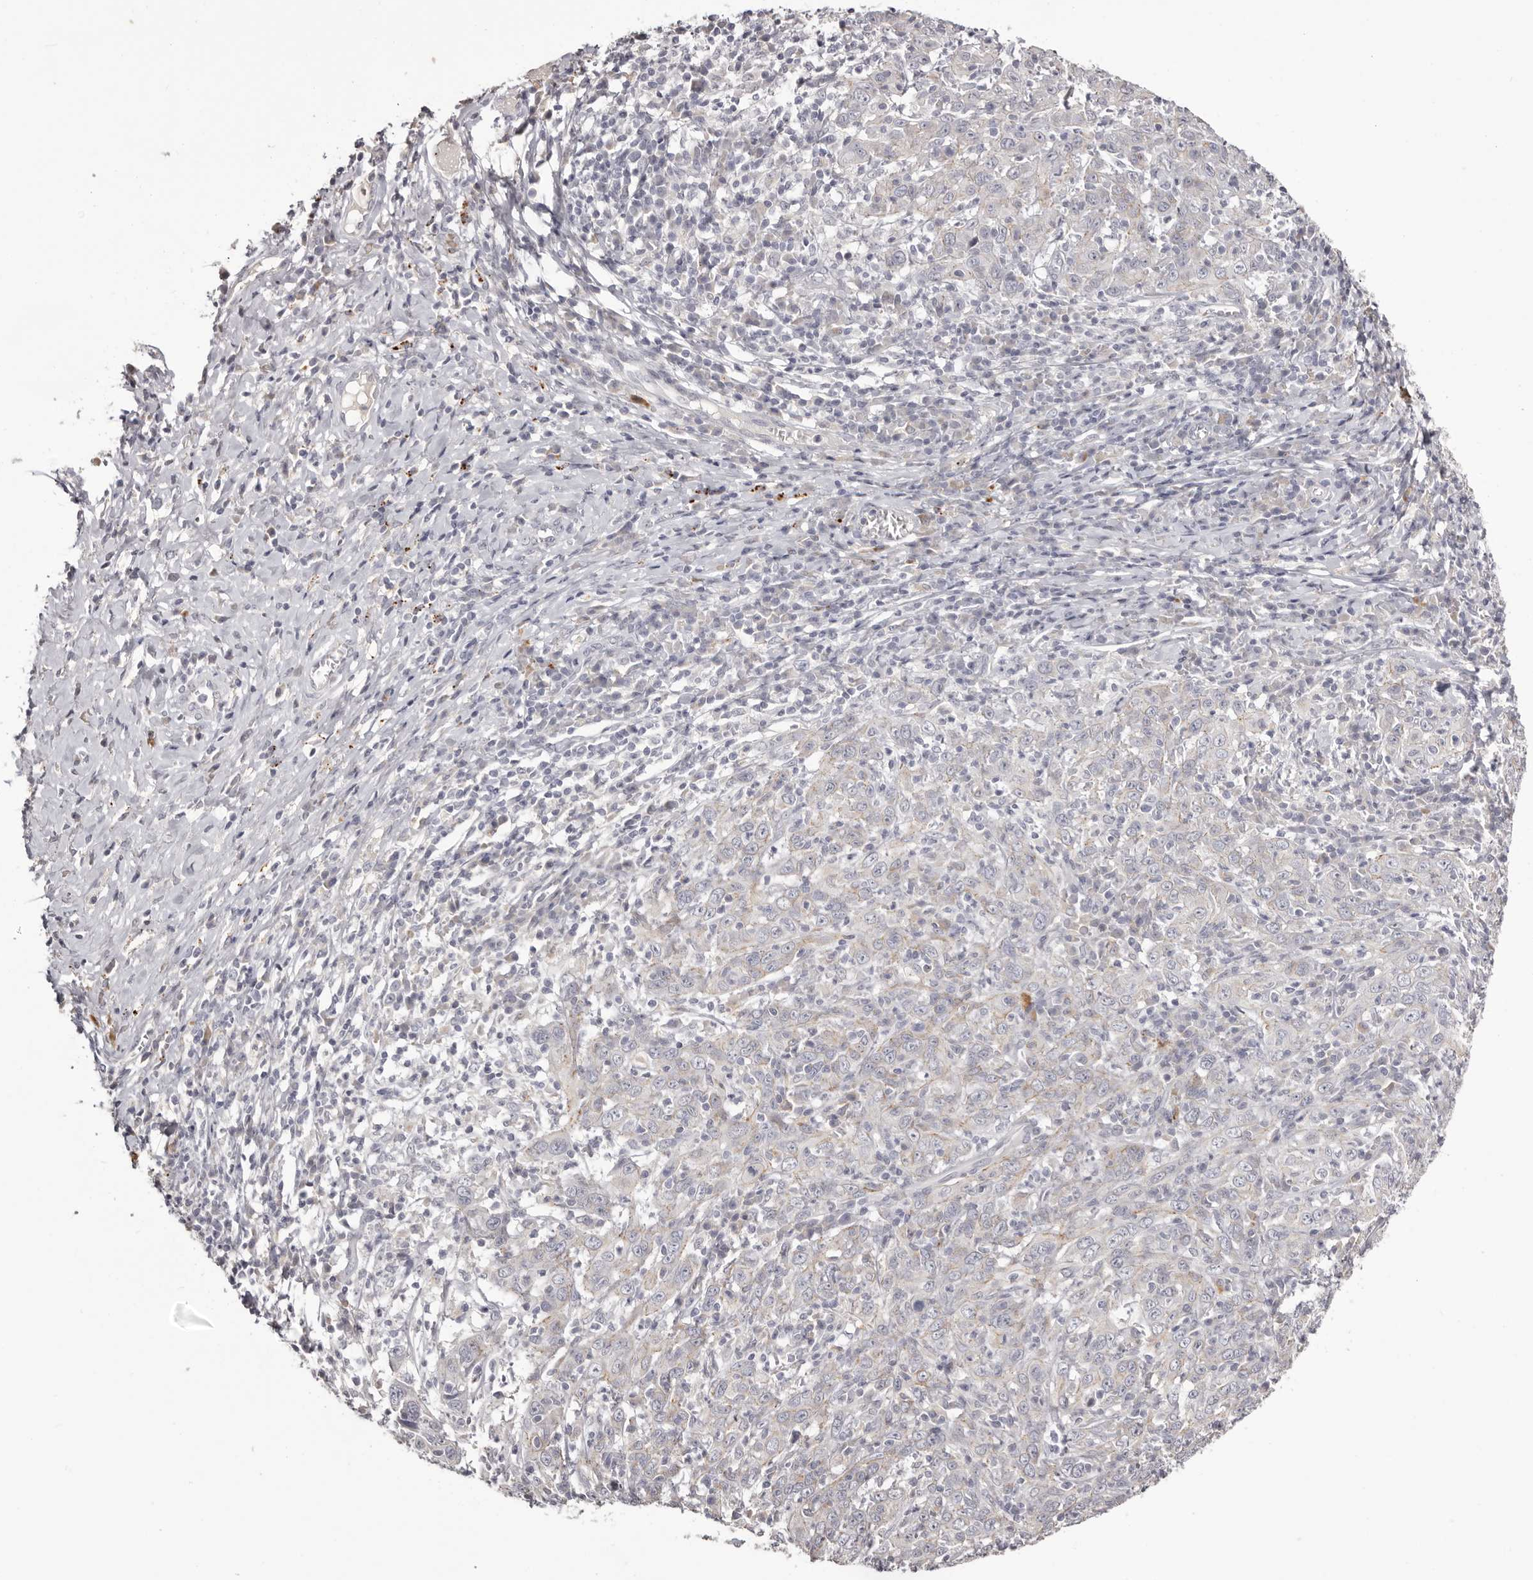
{"staining": {"intensity": "negative", "quantity": "none", "location": "none"}, "tissue": "cervical cancer", "cell_type": "Tumor cells", "image_type": "cancer", "snomed": [{"axis": "morphology", "description": "Squamous cell carcinoma, NOS"}, {"axis": "topography", "description": "Cervix"}], "caption": "An image of squamous cell carcinoma (cervical) stained for a protein shows no brown staining in tumor cells.", "gene": "PCDHB6", "patient": {"sex": "female", "age": 46}}